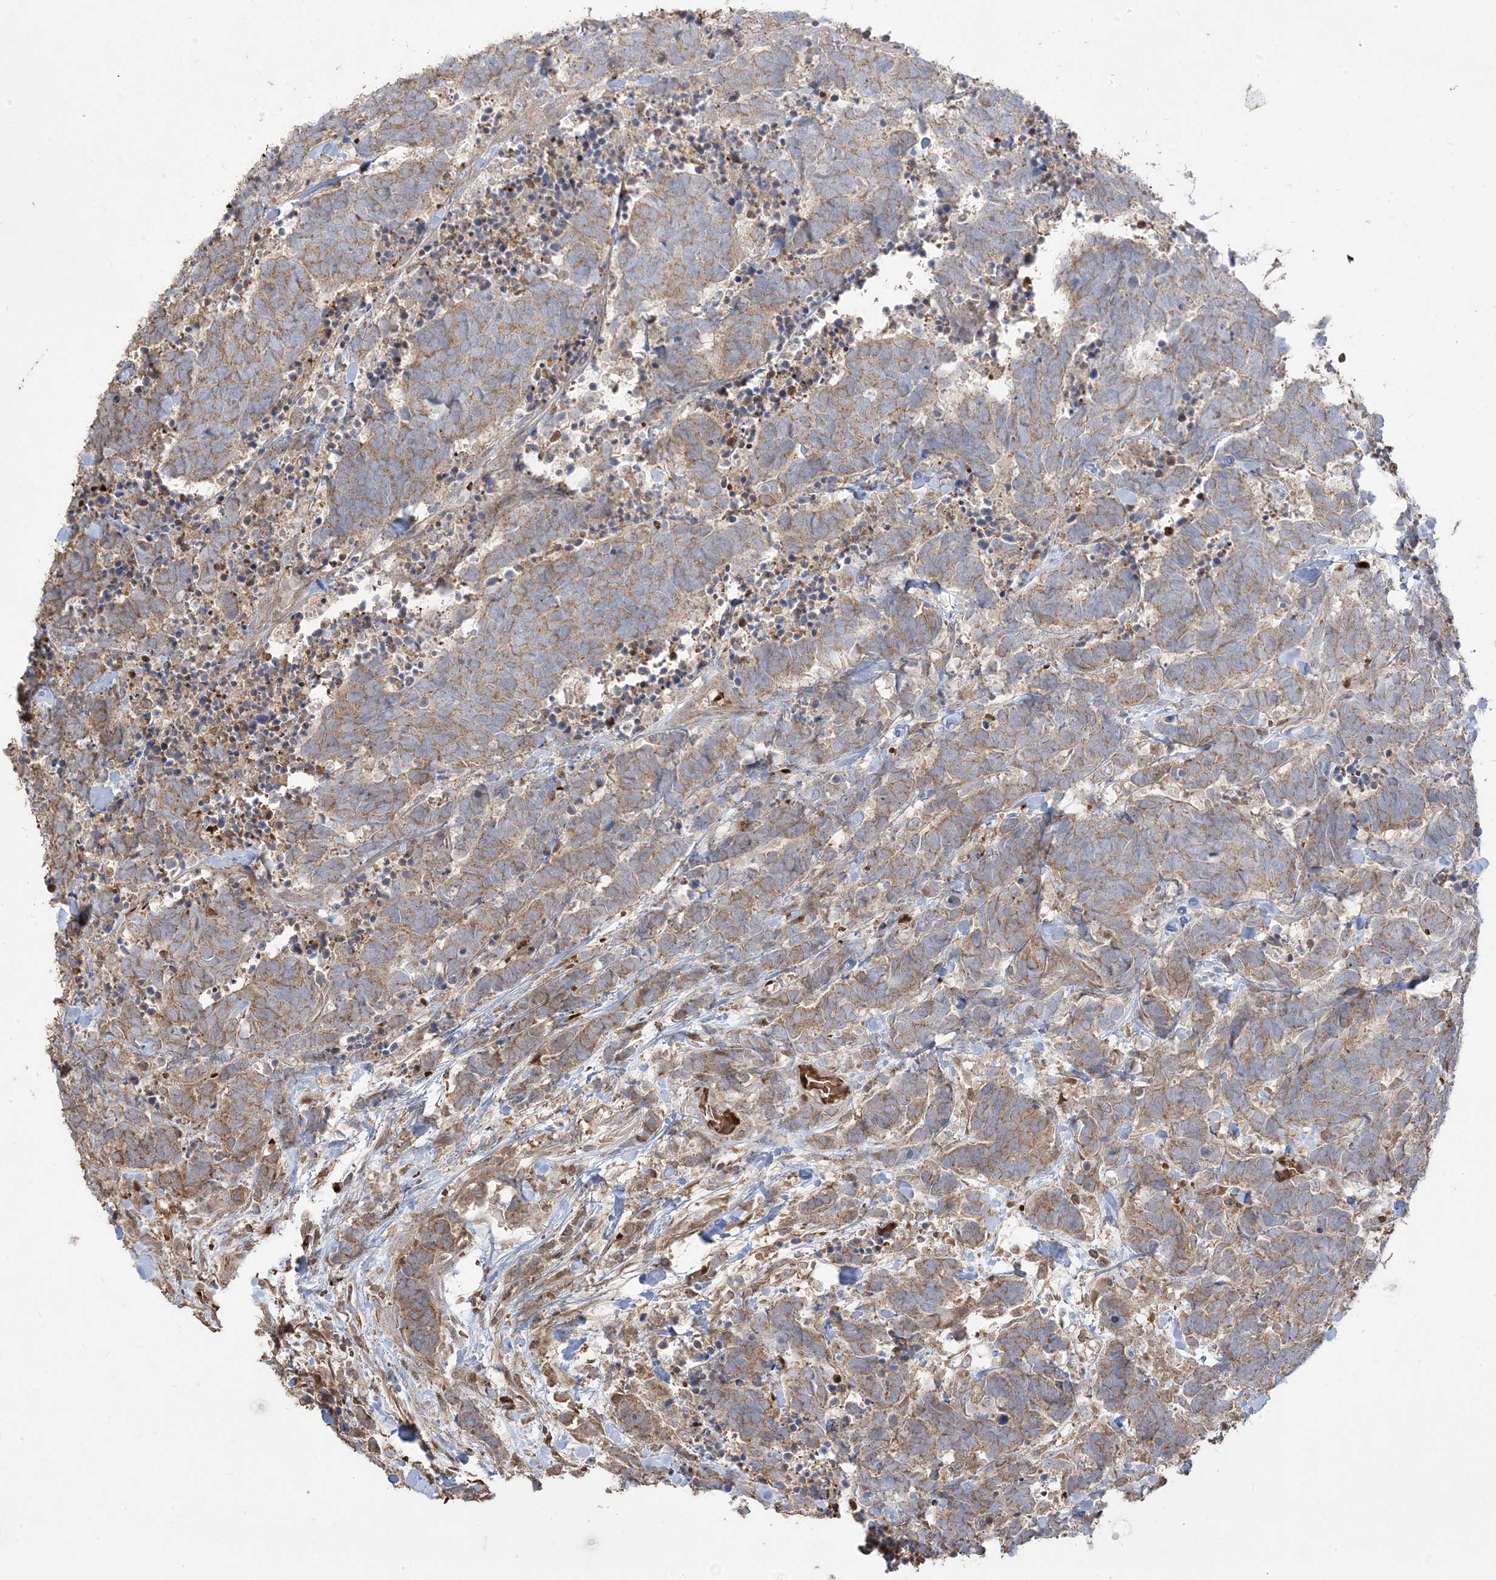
{"staining": {"intensity": "moderate", "quantity": ">75%", "location": "cytoplasmic/membranous"}, "tissue": "carcinoid", "cell_type": "Tumor cells", "image_type": "cancer", "snomed": [{"axis": "morphology", "description": "Carcinoma, NOS"}, {"axis": "morphology", "description": "Carcinoid, malignant, NOS"}, {"axis": "topography", "description": "Urinary bladder"}], "caption": "IHC photomicrograph of human carcinoid (malignant) stained for a protein (brown), which exhibits medium levels of moderate cytoplasmic/membranous positivity in approximately >75% of tumor cells.", "gene": "PPOX", "patient": {"sex": "male", "age": 57}}